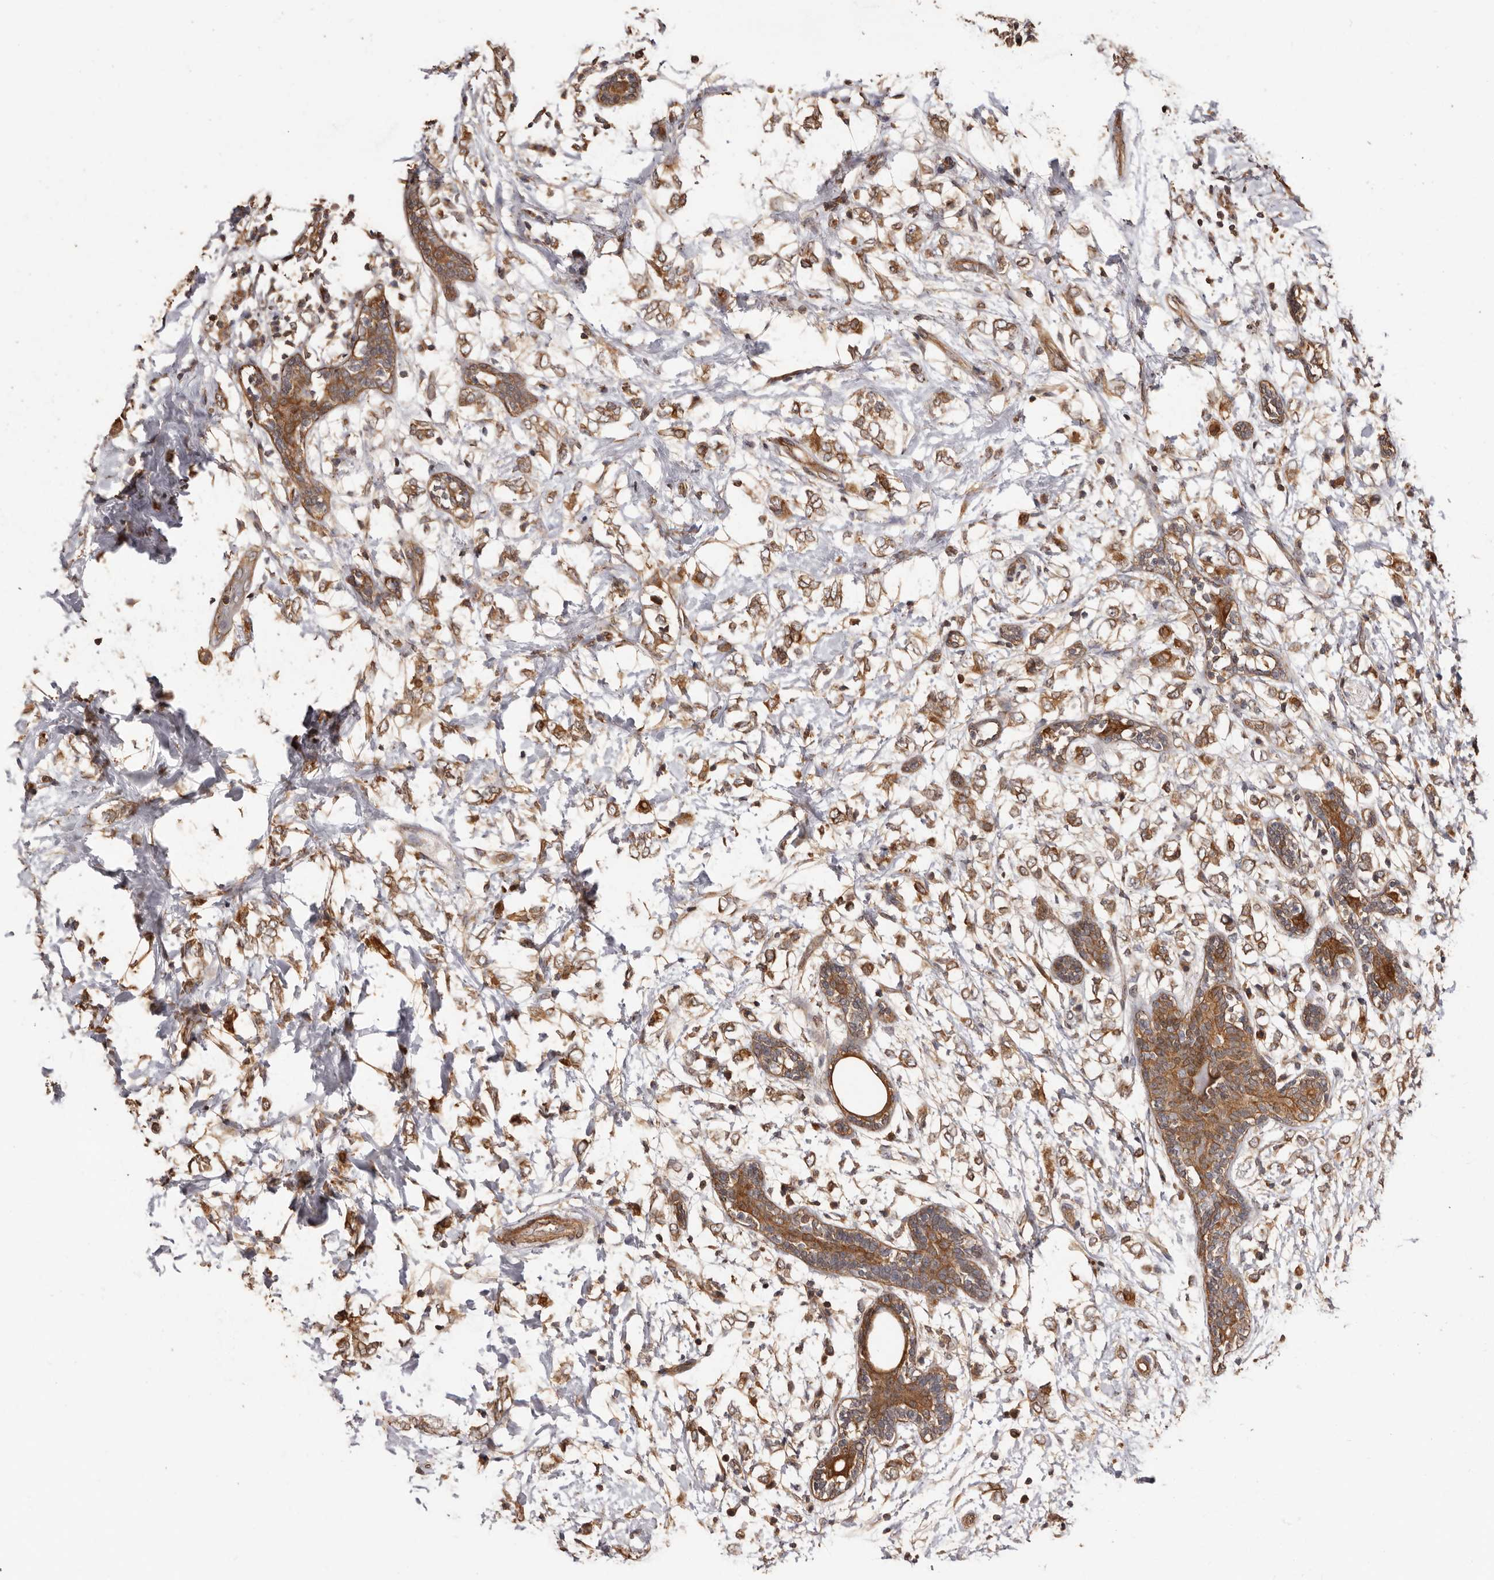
{"staining": {"intensity": "moderate", "quantity": ">75%", "location": "cytoplasmic/membranous"}, "tissue": "breast cancer", "cell_type": "Tumor cells", "image_type": "cancer", "snomed": [{"axis": "morphology", "description": "Normal tissue, NOS"}, {"axis": "morphology", "description": "Lobular carcinoma"}, {"axis": "topography", "description": "Breast"}], "caption": "Protein staining shows moderate cytoplasmic/membranous staining in approximately >75% of tumor cells in breast lobular carcinoma.", "gene": "COQ8B", "patient": {"sex": "female", "age": 47}}